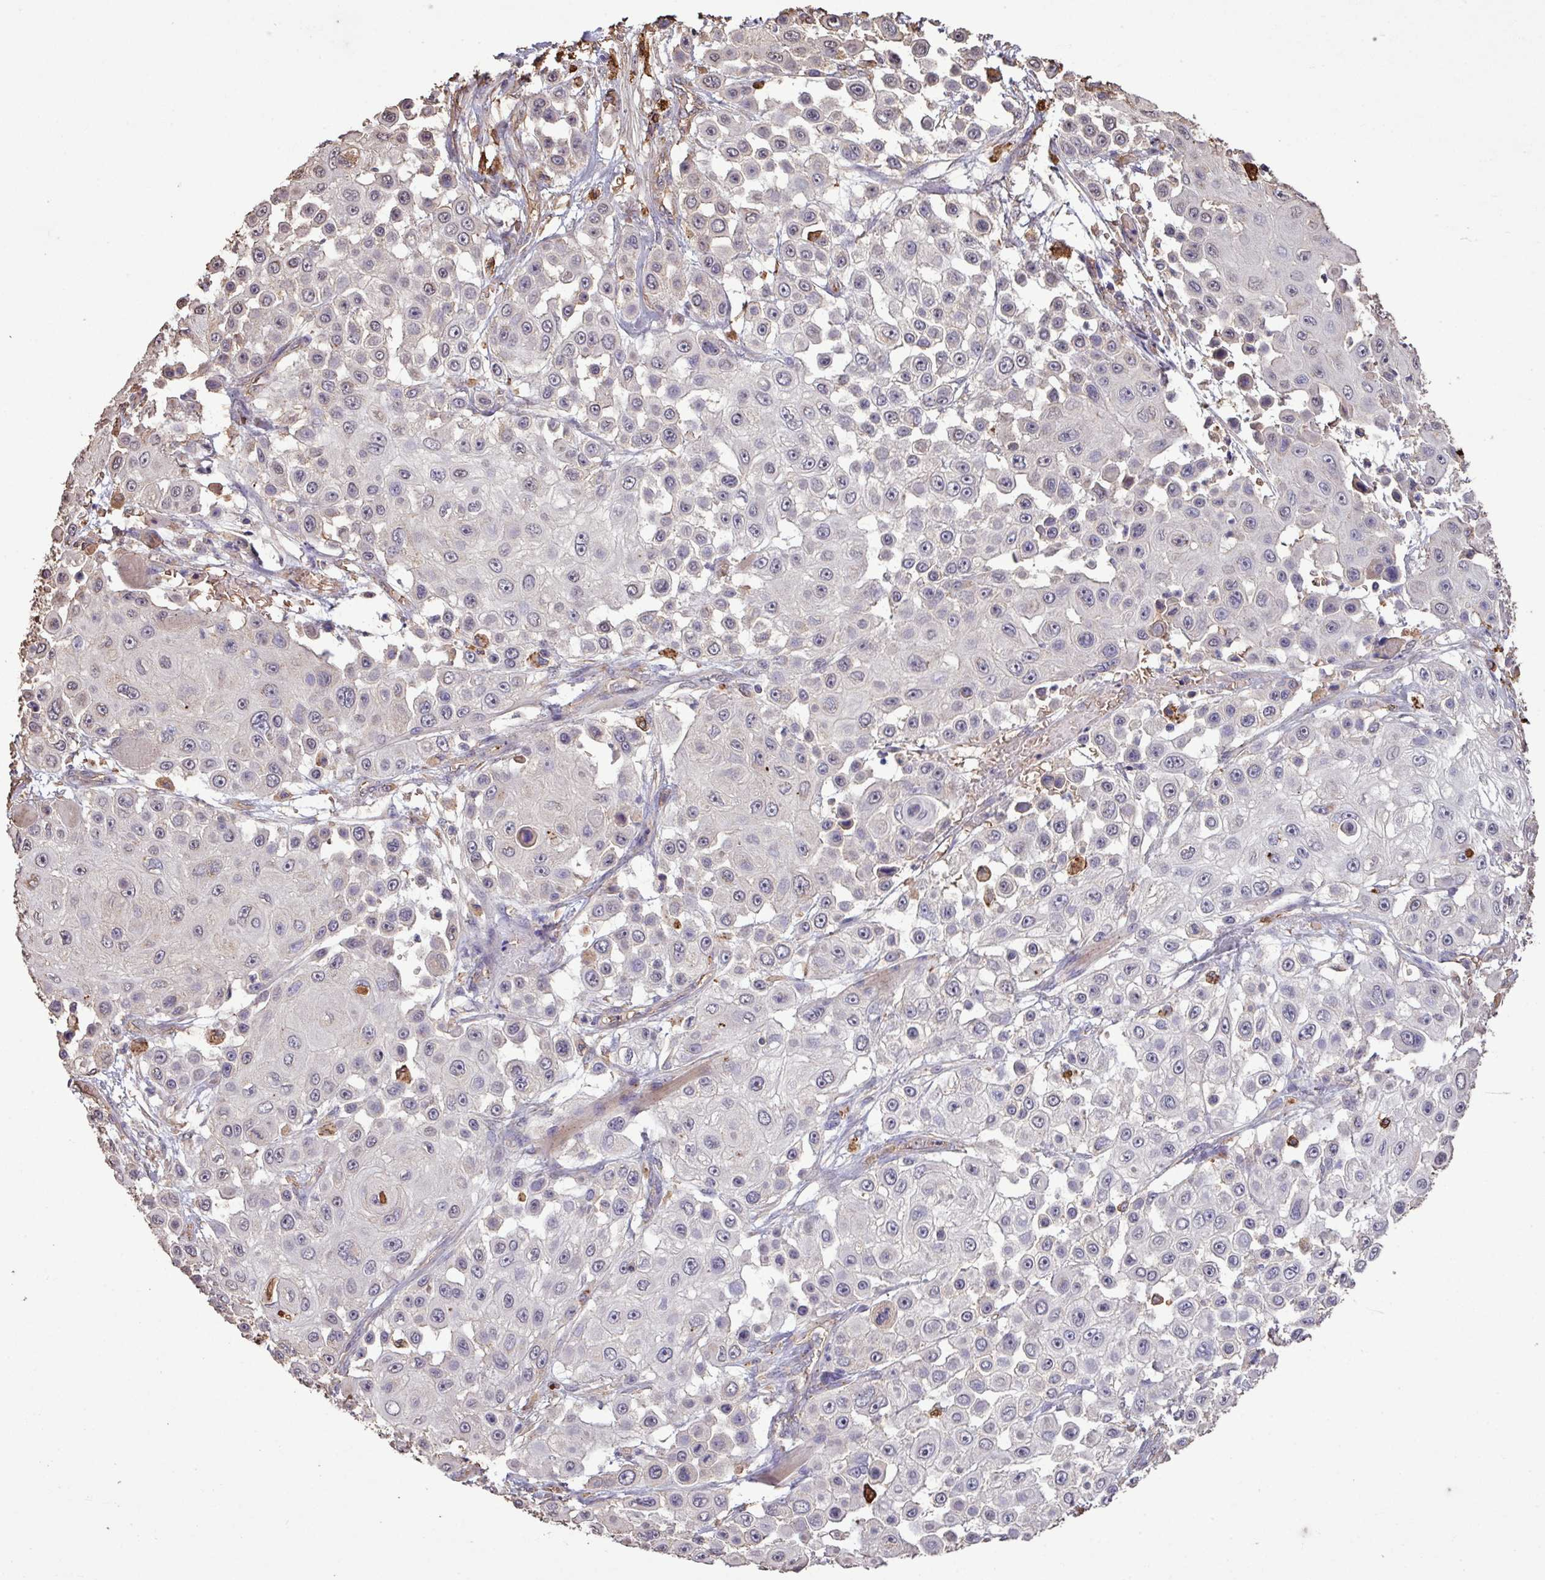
{"staining": {"intensity": "negative", "quantity": "none", "location": "none"}, "tissue": "skin cancer", "cell_type": "Tumor cells", "image_type": "cancer", "snomed": [{"axis": "morphology", "description": "Squamous cell carcinoma, NOS"}, {"axis": "topography", "description": "Skin"}], "caption": "Protein analysis of skin squamous cell carcinoma shows no significant positivity in tumor cells.", "gene": "CAMK2B", "patient": {"sex": "male", "age": 67}}